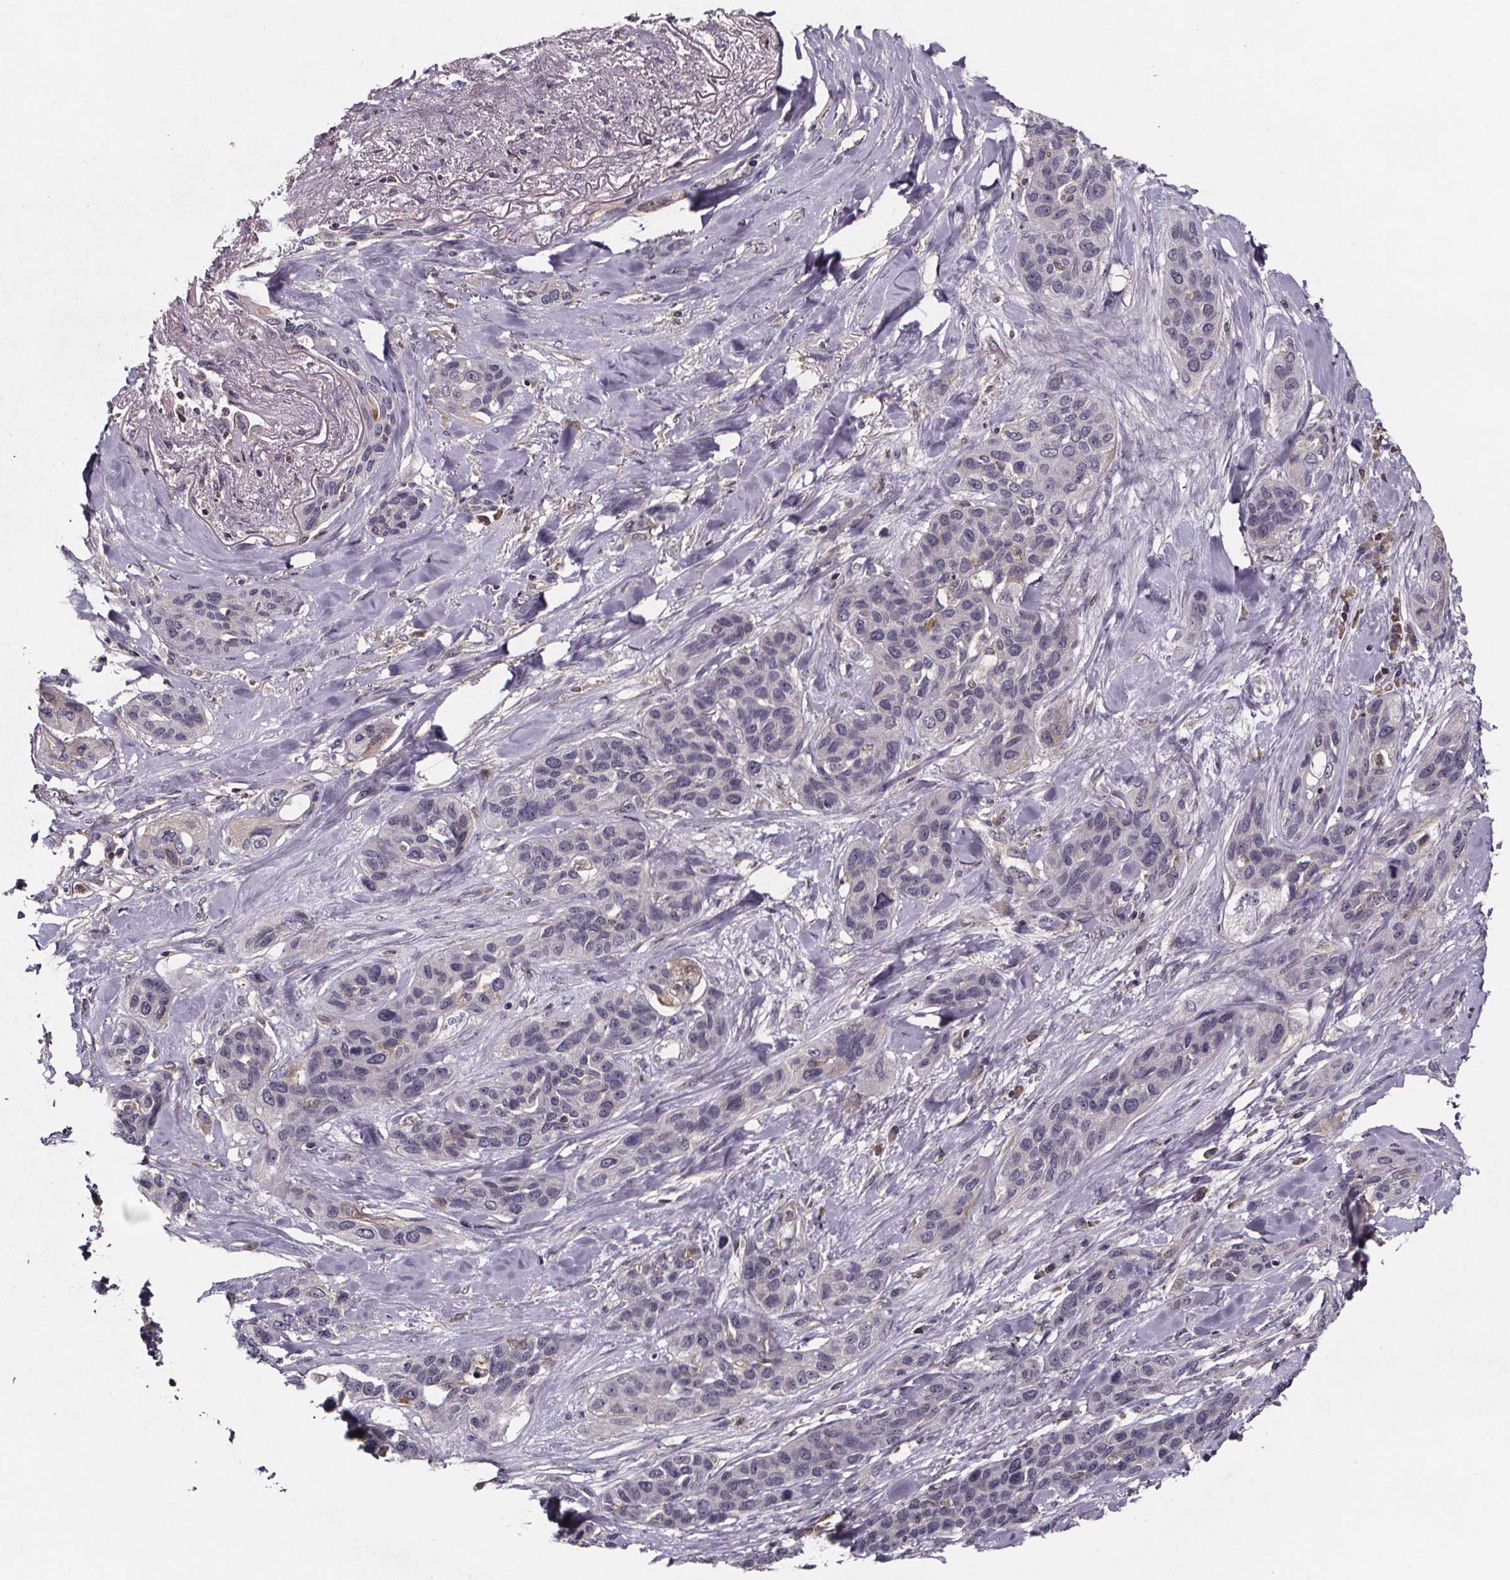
{"staining": {"intensity": "negative", "quantity": "none", "location": "none"}, "tissue": "lung cancer", "cell_type": "Tumor cells", "image_type": "cancer", "snomed": [{"axis": "morphology", "description": "Squamous cell carcinoma, NOS"}, {"axis": "topography", "description": "Lung"}], "caption": "Immunohistochemistry of human lung cancer demonstrates no expression in tumor cells.", "gene": "NPHP4", "patient": {"sex": "female", "age": 70}}